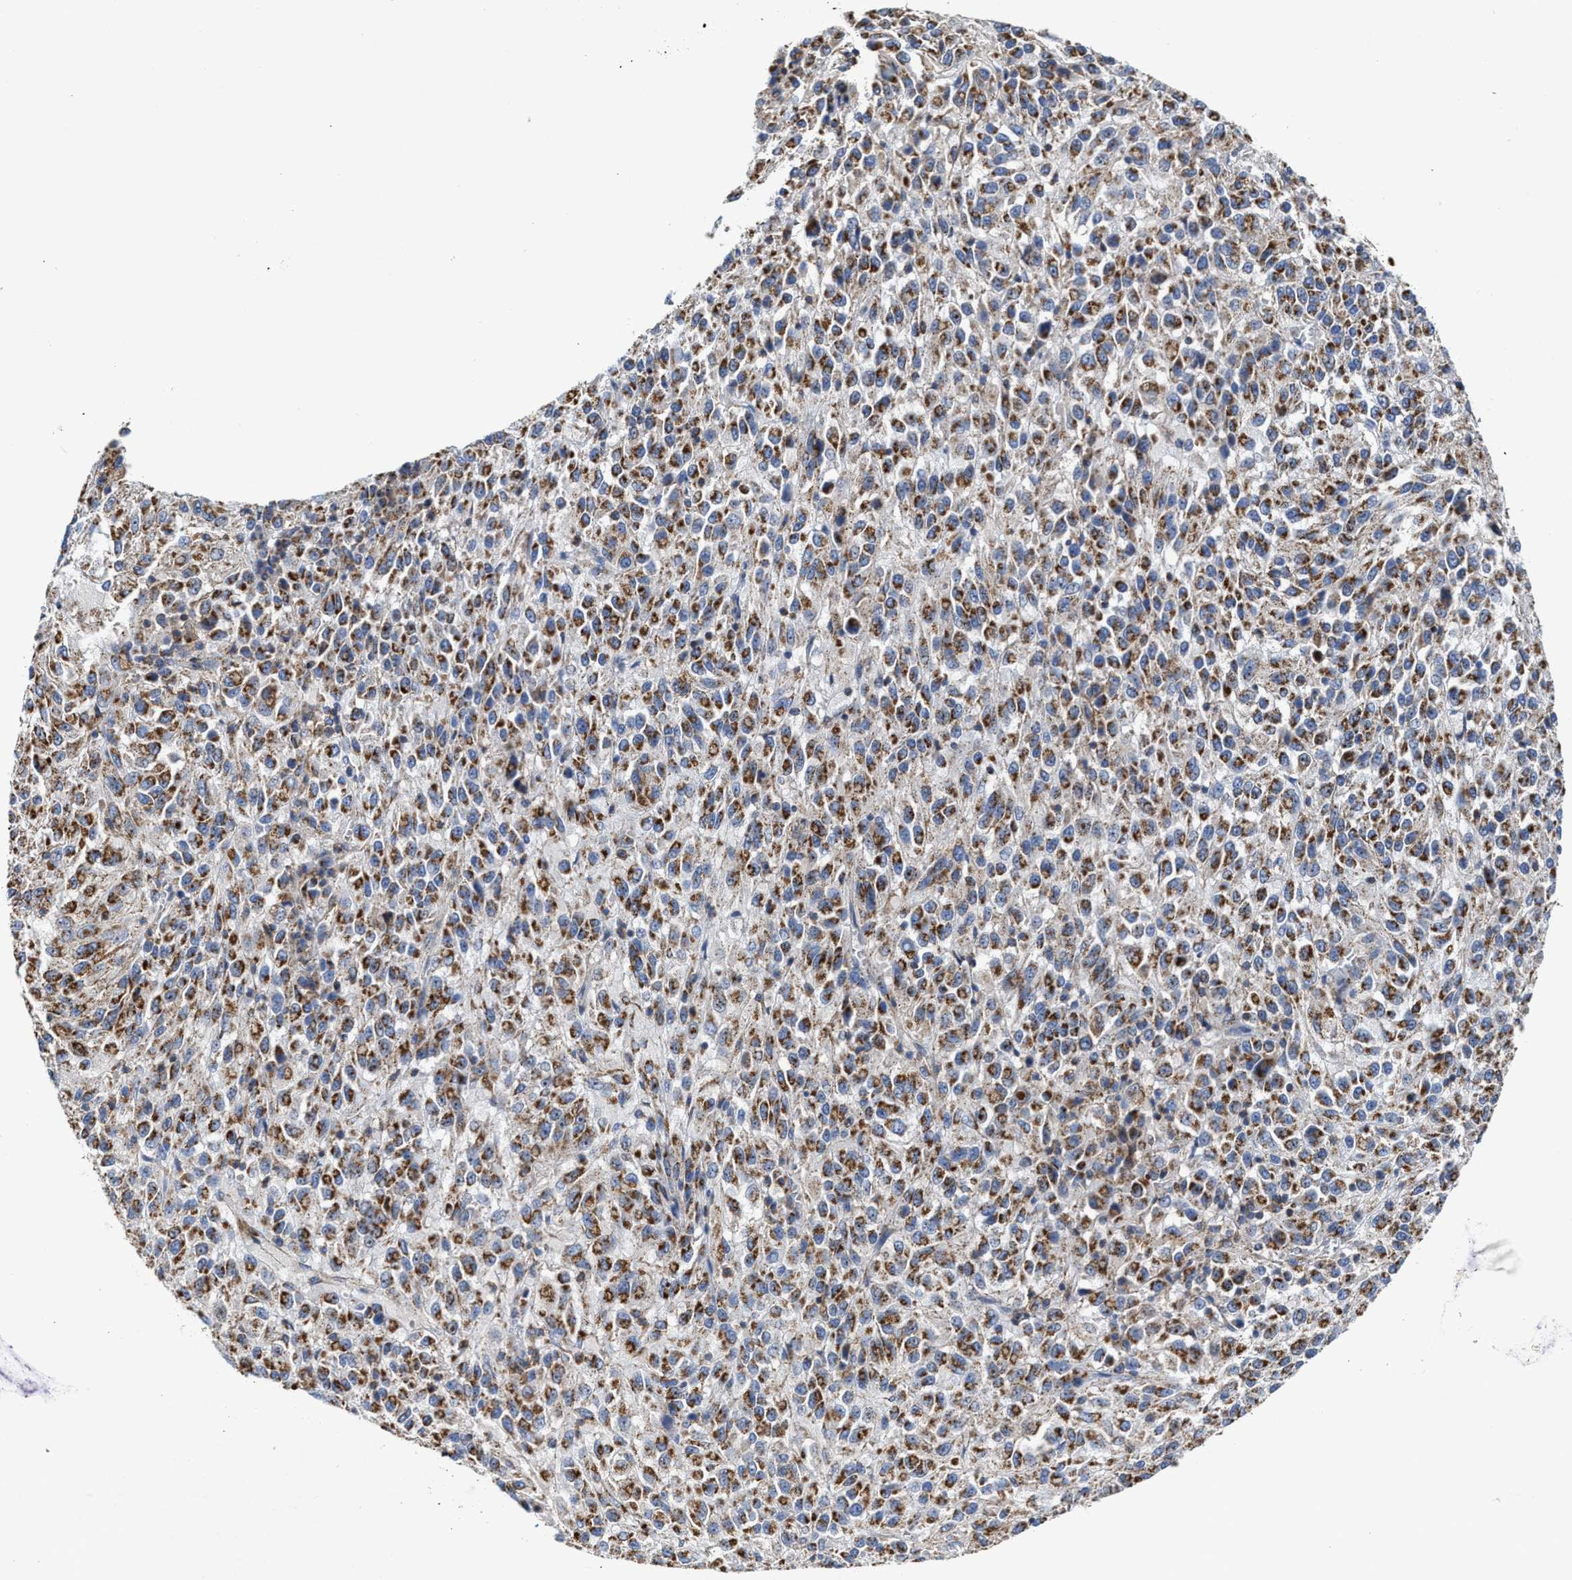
{"staining": {"intensity": "moderate", "quantity": ">75%", "location": "cytoplasmic/membranous"}, "tissue": "melanoma", "cell_type": "Tumor cells", "image_type": "cancer", "snomed": [{"axis": "morphology", "description": "Malignant melanoma, Metastatic site"}, {"axis": "topography", "description": "Lung"}], "caption": "The image demonstrates staining of malignant melanoma (metastatic site), revealing moderate cytoplasmic/membranous protein positivity (brown color) within tumor cells. (Stains: DAB in brown, nuclei in blue, Microscopy: brightfield microscopy at high magnification).", "gene": "MECR", "patient": {"sex": "male", "age": 64}}